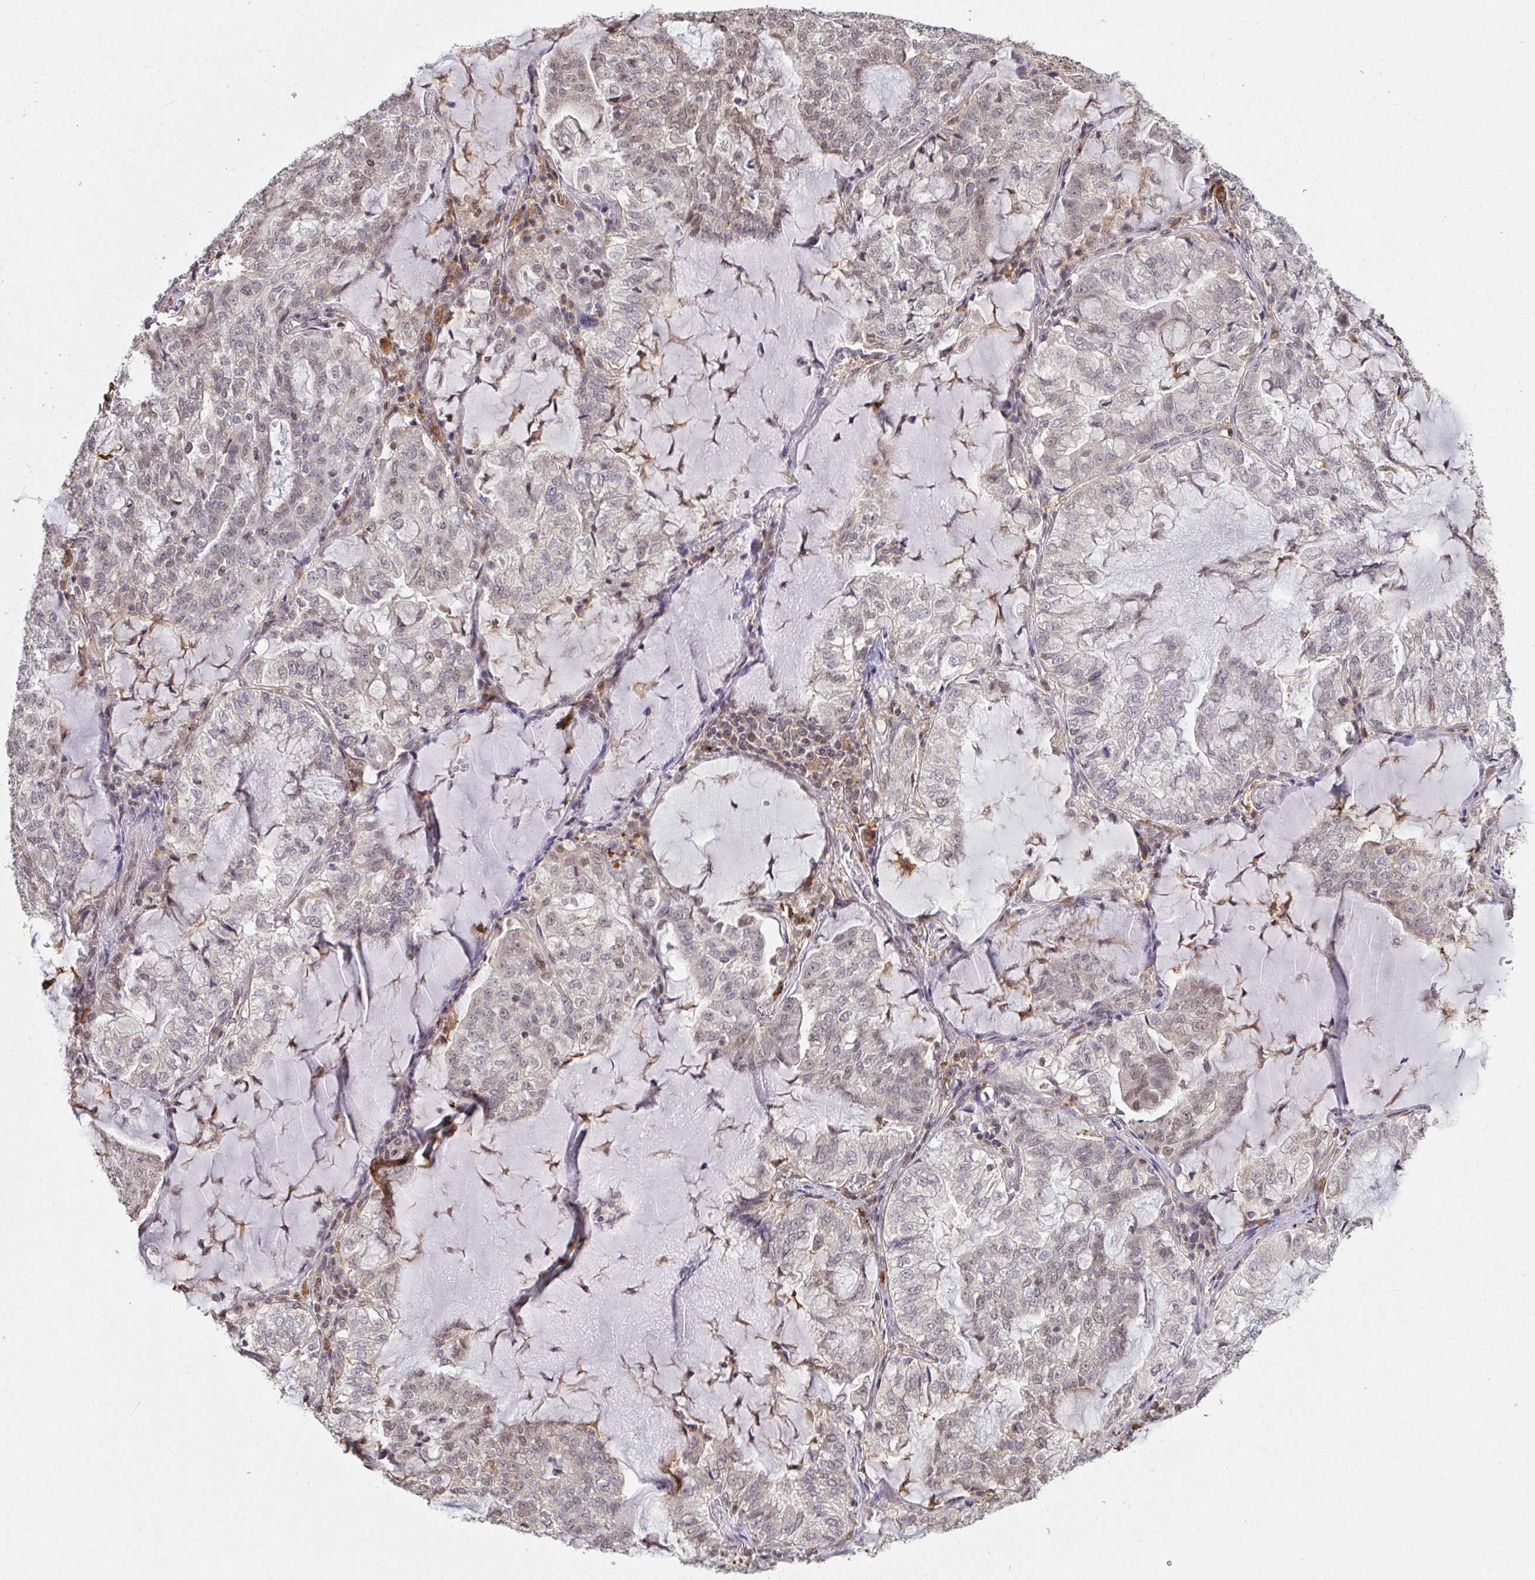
{"staining": {"intensity": "weak", "quantity": "<25%", "location": "nuclear"}, "tissue": "lung cancer", "cell_type": "Tumor cells", "image_type": "cancer", "snomed": [{"axis": "morphology", "description": "Adenocarcinoma, NOS"}, {"axis": "topography", "description": "Lymph node"}, {"axis": "topography", "description": "Lung"}], "caption": "Lung adenocarcinoma was stained to show a protein in brown. There is no significant staining in tumor cells.", "gene": "SAP30", "patient": {"sex": "male", "age": 66}}